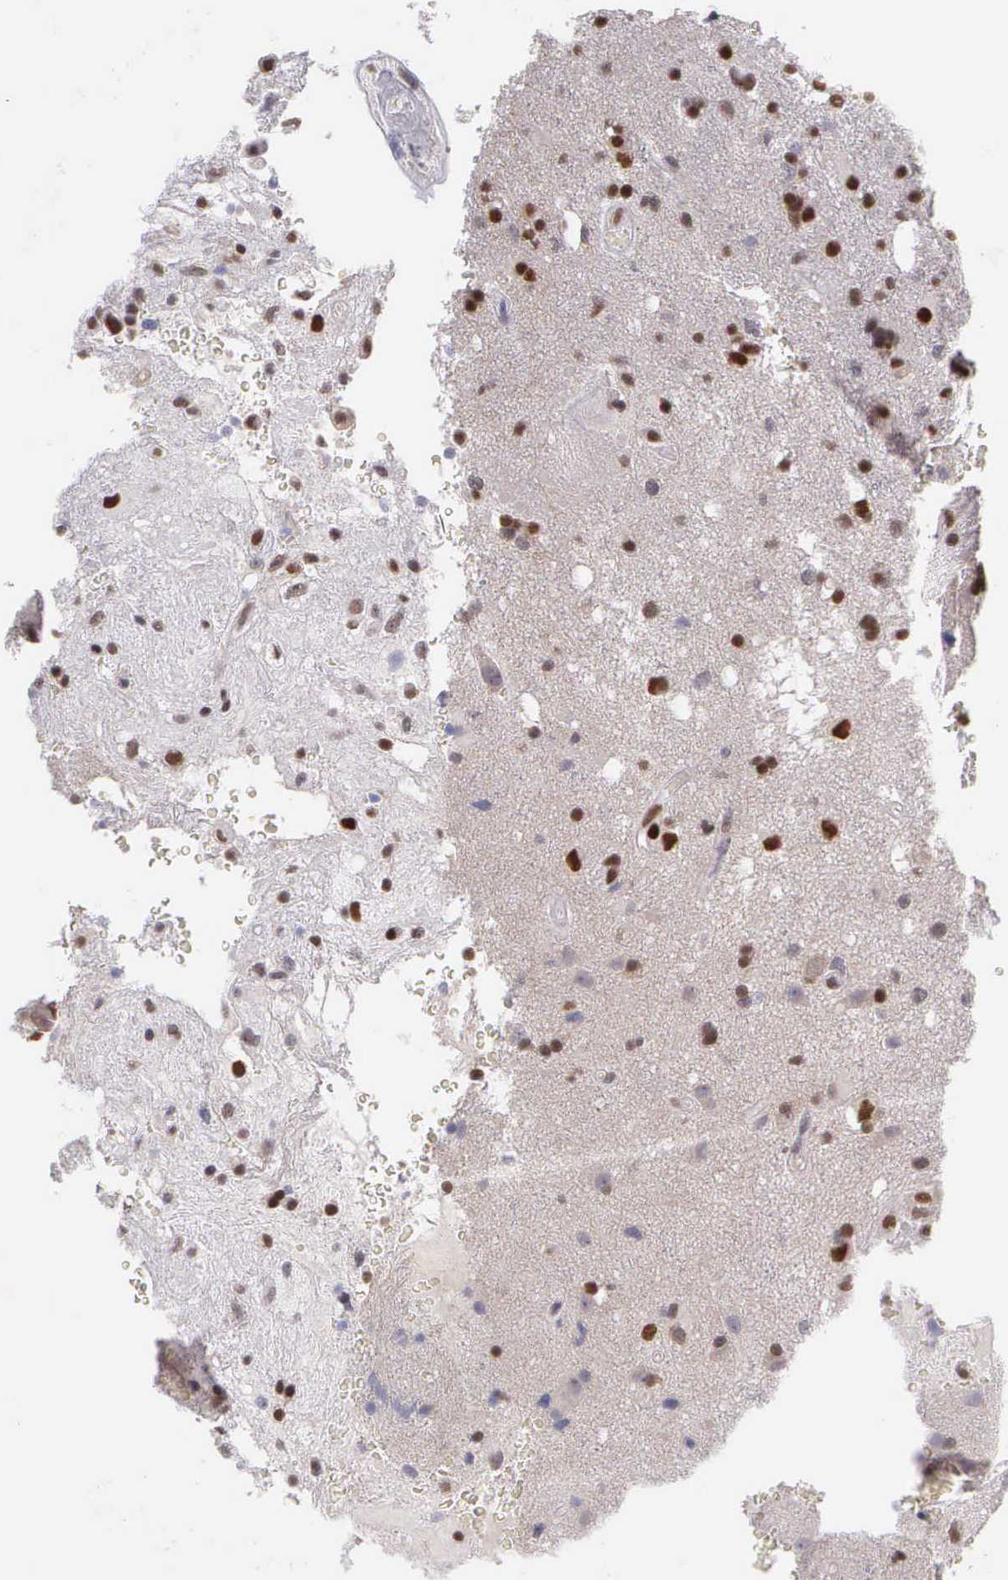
{"staining": {"intensity": "moderate", "quantity": ">75%", "location": "nuclear"}, "tissue": "glioma", "cell_type": "Tumor cells", "image_type": "cancer", "snomed": [{"axis": "morphology", "description": "Glioma, malignant, High grade"}, {"axis": "topography", "description": "Brain"}], "caption": "A brown stain shows moderate nuclear positivity of a protein in high-grade glioma (malignant) tumor cells.", "gene": "UBR7", "patient": {"sex": "male", "age": 48}}